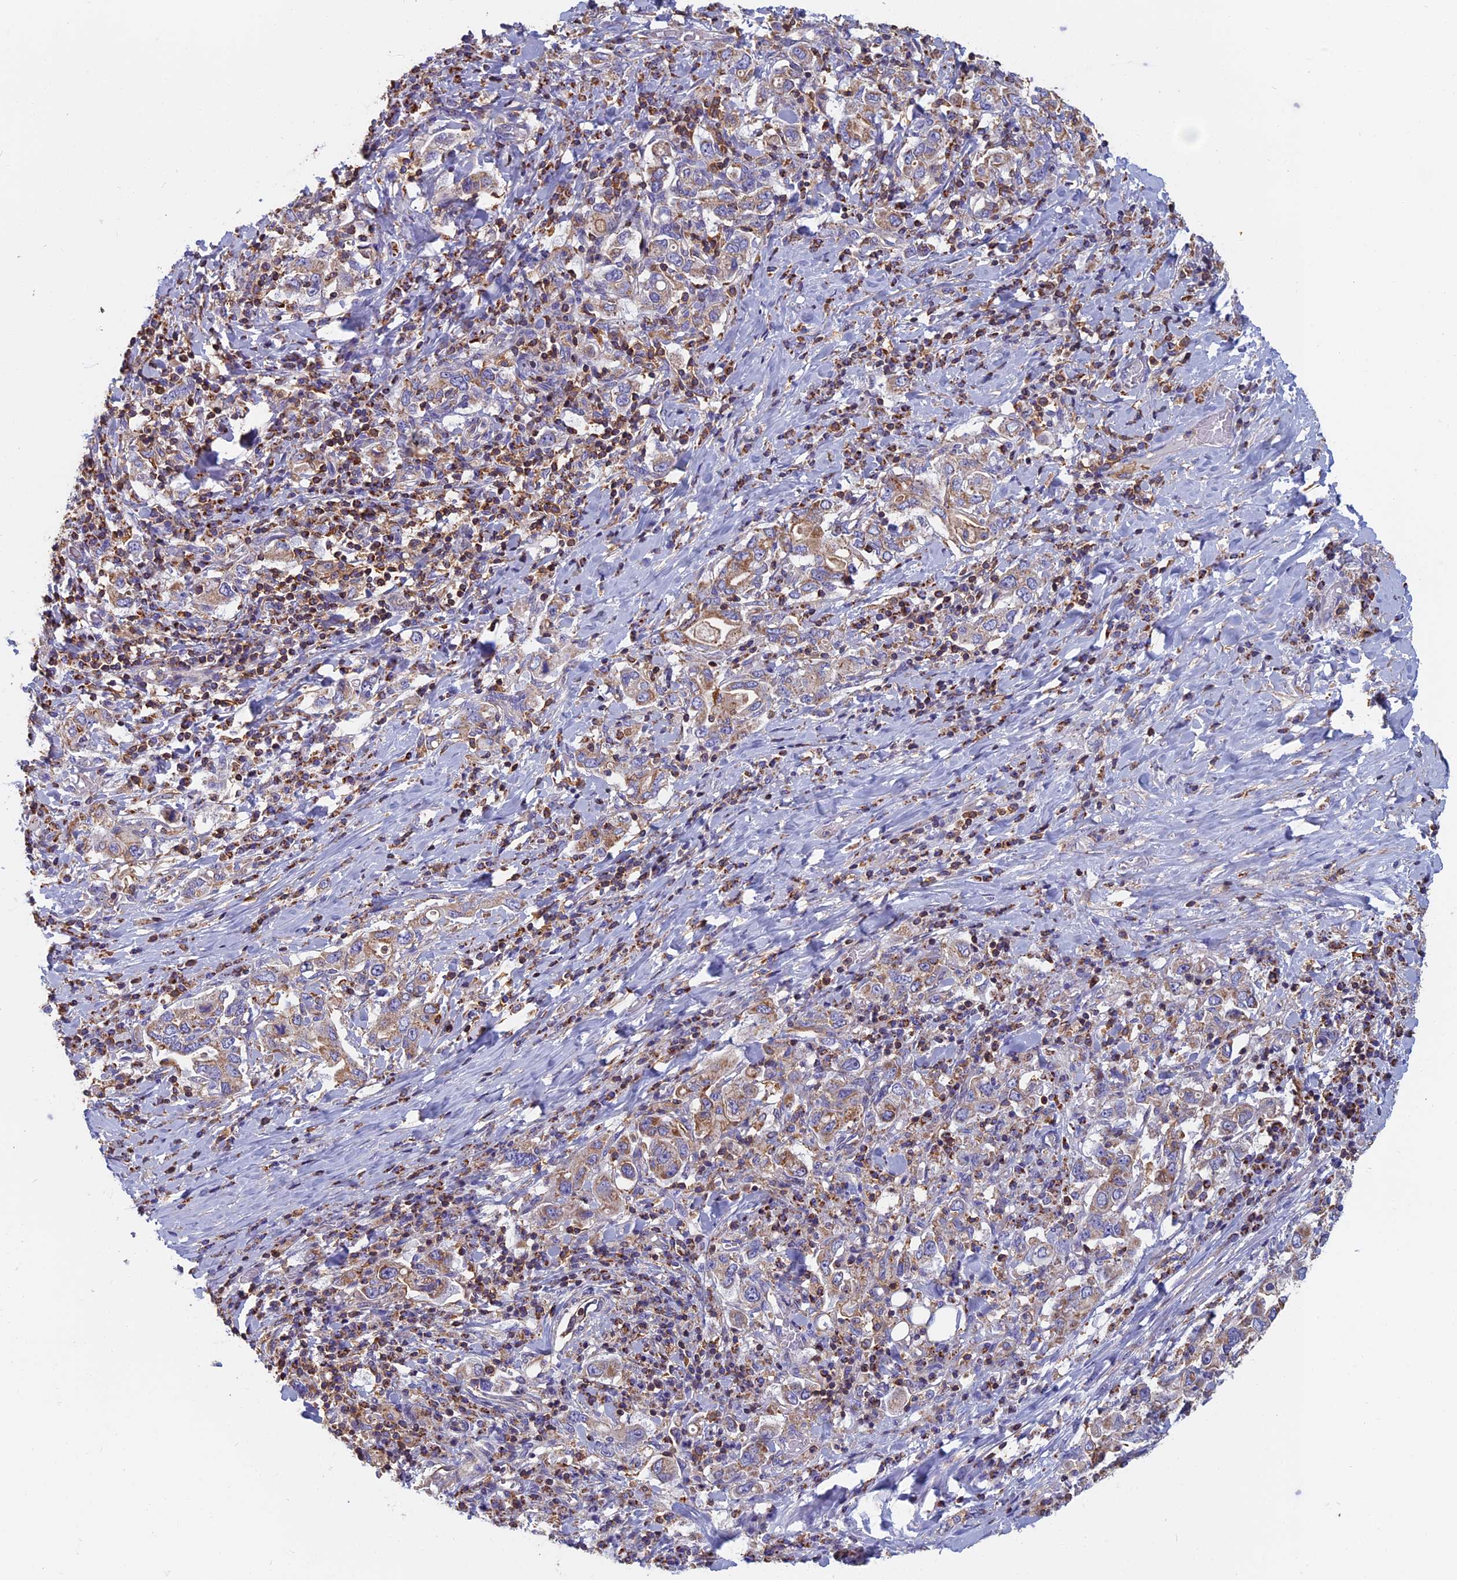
{"staining": {"intensity": "moderate", "quantity": "<25%", "location": "cytoplasmic/membranous"}, "tissue": "stomach cancer", "cell_type": "Tumor cells", "image_type": "cancer", "snomed": [{"axis": "morphology", "description": "Adenocarcinoma, NOS"}, {"axis": "topography", "description": "Stomach, upper"}, {"axis": "topography", "description": "Stomach"}], "caption": "Immunohistochemical staining of human adenocarcinoma (stomach) displays moderate cytoplasmic/membranous protein staining in approximately <25% of tumor cells.", "gene": "HSD17B8", "patient": {"sex": "male", "age": 62}}